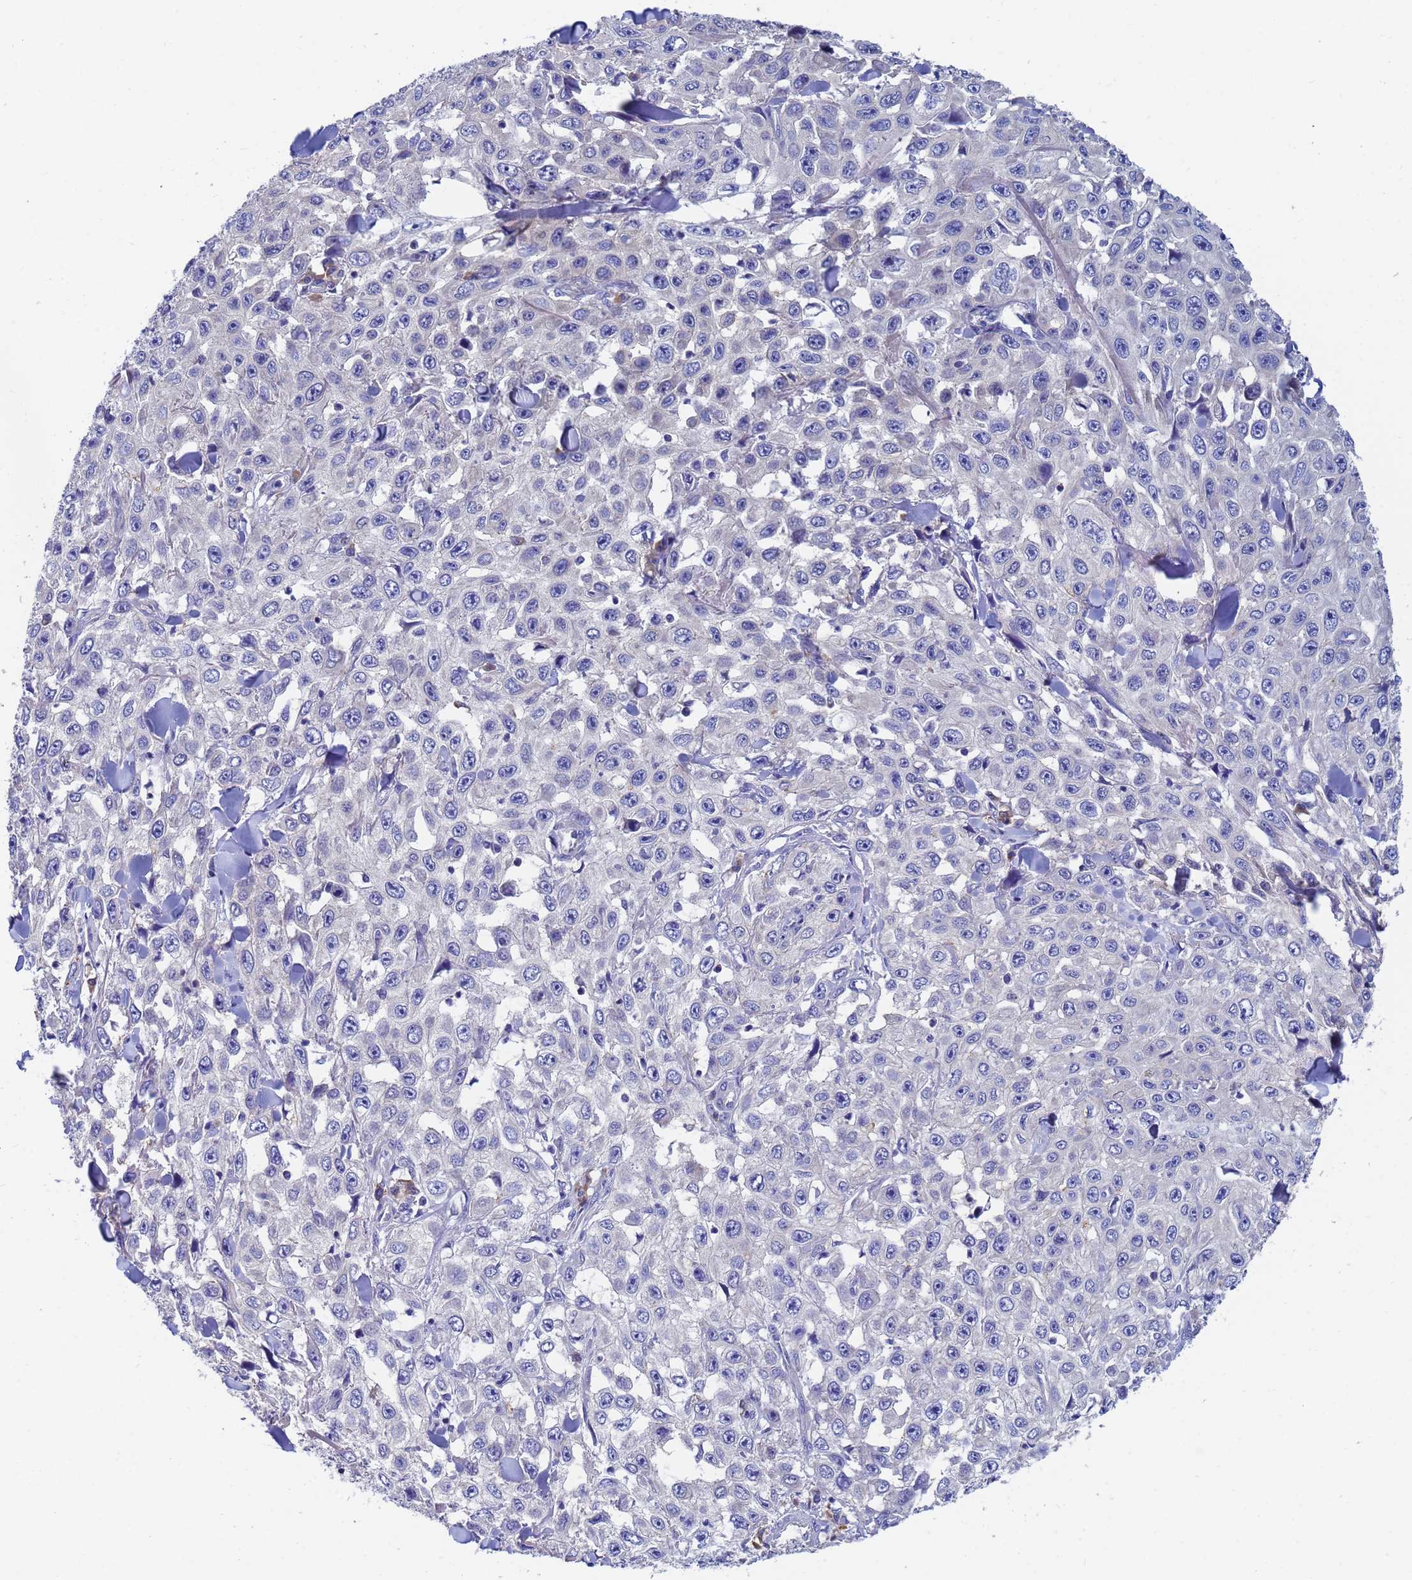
{"staining": {"intensity": "negative", "quantity": "none", "location": "none"}, "tissue": "skin cancer", "cell_type": "Tumor cells", "image_type": "cancer", "snomed": [{"axis": "morphology", "description": "Squamous cell carcinoma, NOS"}, {"axis": "topography", "description": "Skin"}], "caption": "Tumor cells are negative for protein expression in human skin cancer.", "gene": "UBE2O", "patient": {"sex": "male", "age": 82}}